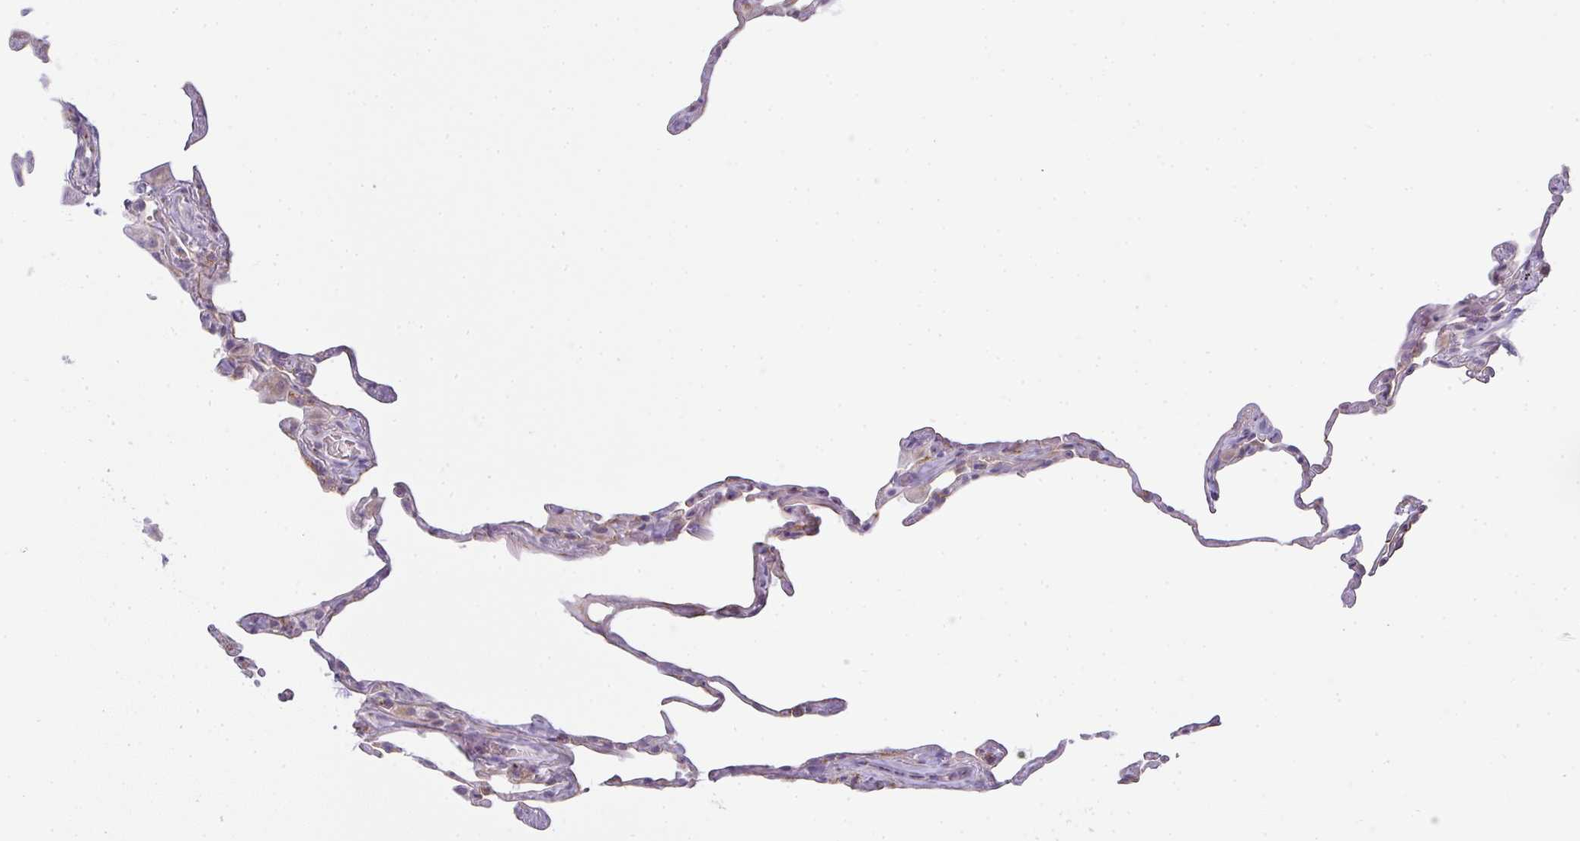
{"staining": {"intensity": "negative", "quantity": "none", "location": "none"}, "tissue": "lung", "cell_type": "Alveolar cells", "image_type": "normal", "snomed": [{"axis": "morphology", "description": "Normal tissue, NOS"}, {"axis": "topography", "description": "Lung"}], "caption": "Immunohistochemistry of benign human lung demonstrates no staining in alveolar cells.", "gene": "SIRPB2", "patient": {"sex": "female", "age": 57}}